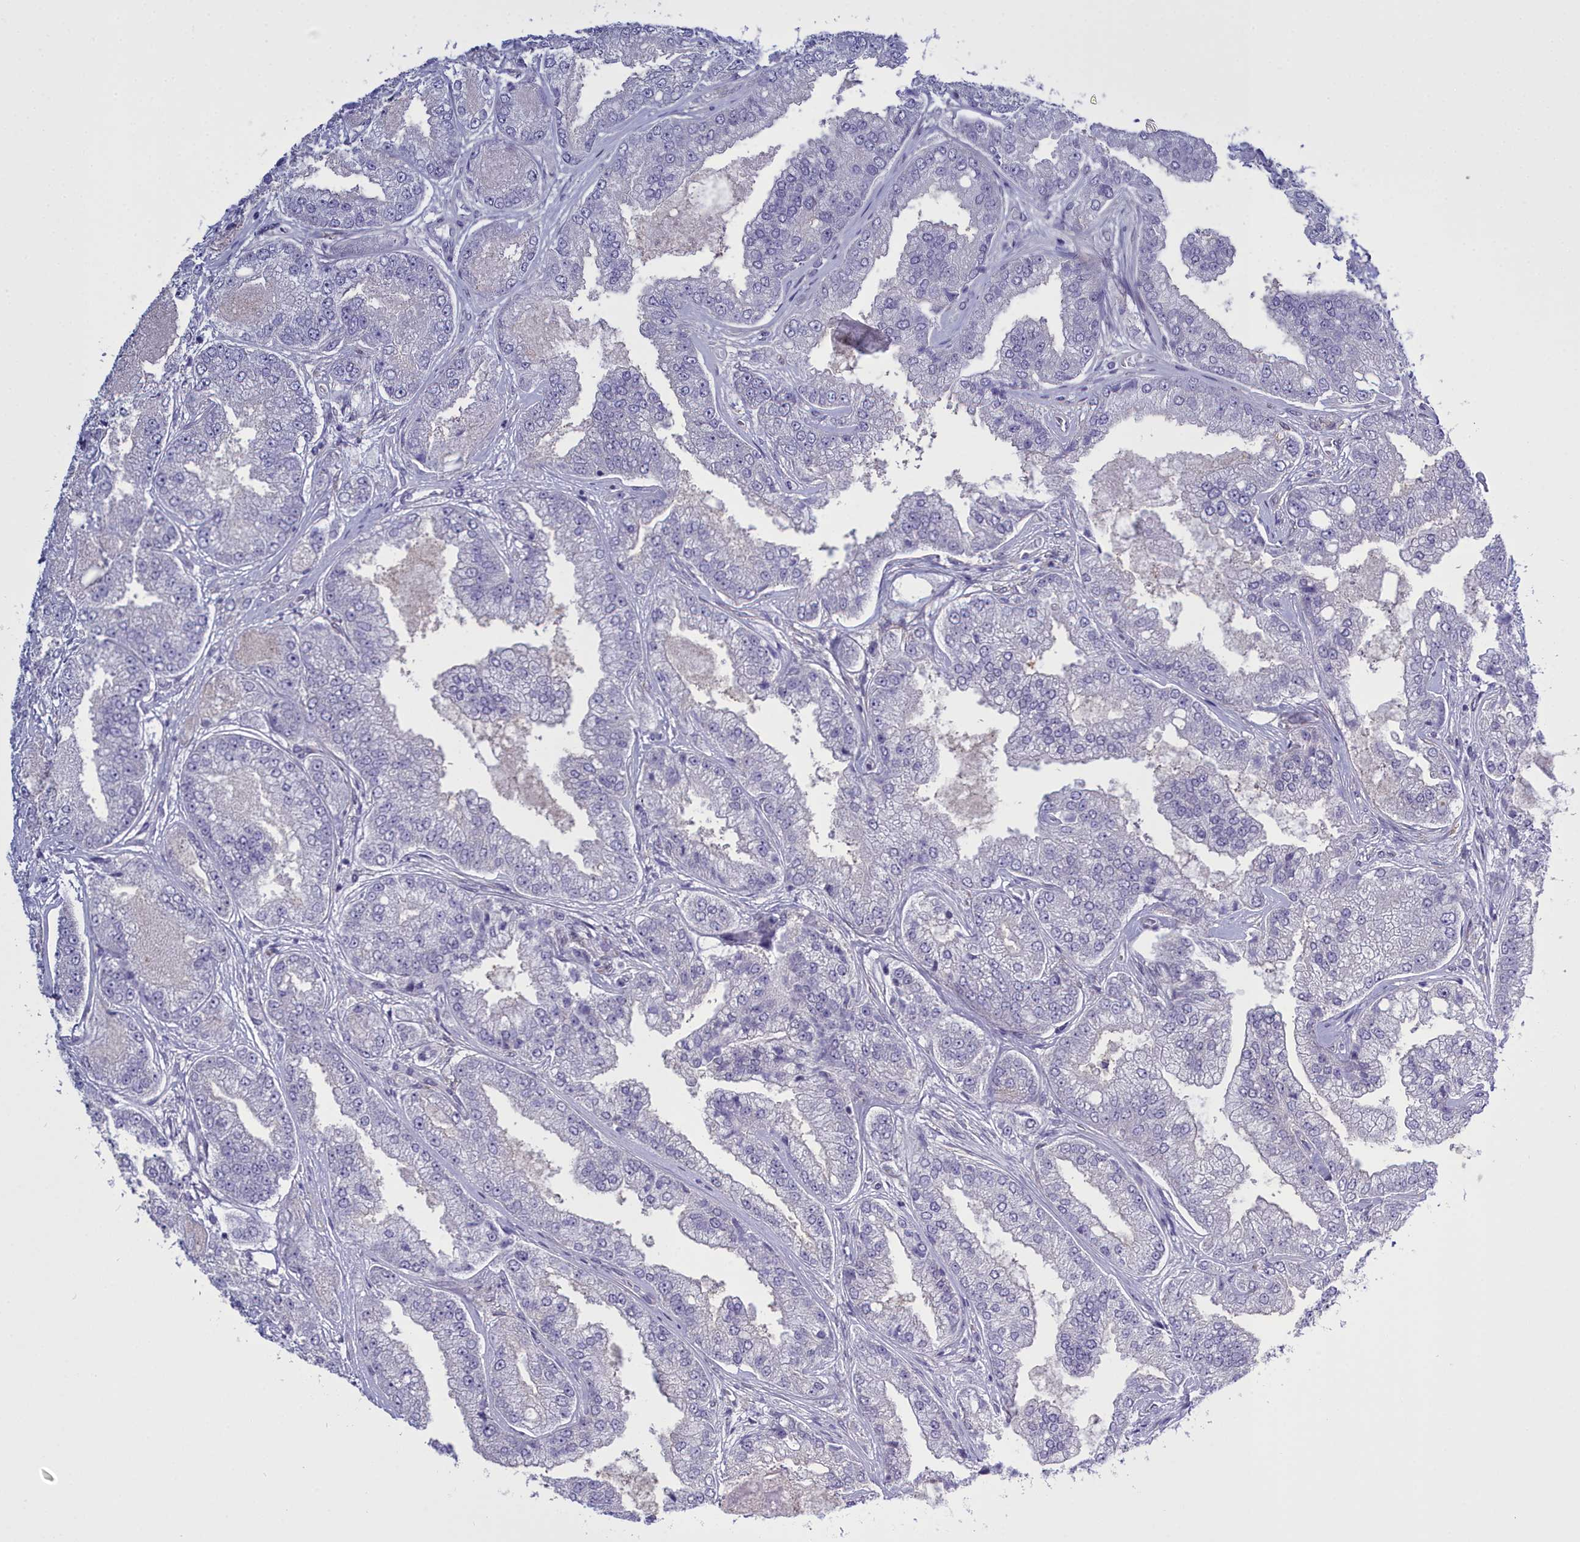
{"staining": {"intensity": "negative", "quantity": "none", "location": "none"}, "tissue": "prostate cancer", "cell_type": "Tumor cells", "image_type": "cancer", "snomed": [{"axis": "morphology", "description": "Adenocarcinoma, High grade"}, {"axis": "topography", "description": "Prostate"}], "caption": "Tumor cells are negative for brown protein staining in adenocarcinoma (high-grade) (prostate). (IHC, brightfield microscopy, high magnification).", "gene": "MAP6", "patient": {"sex": "male", "age": 71}}